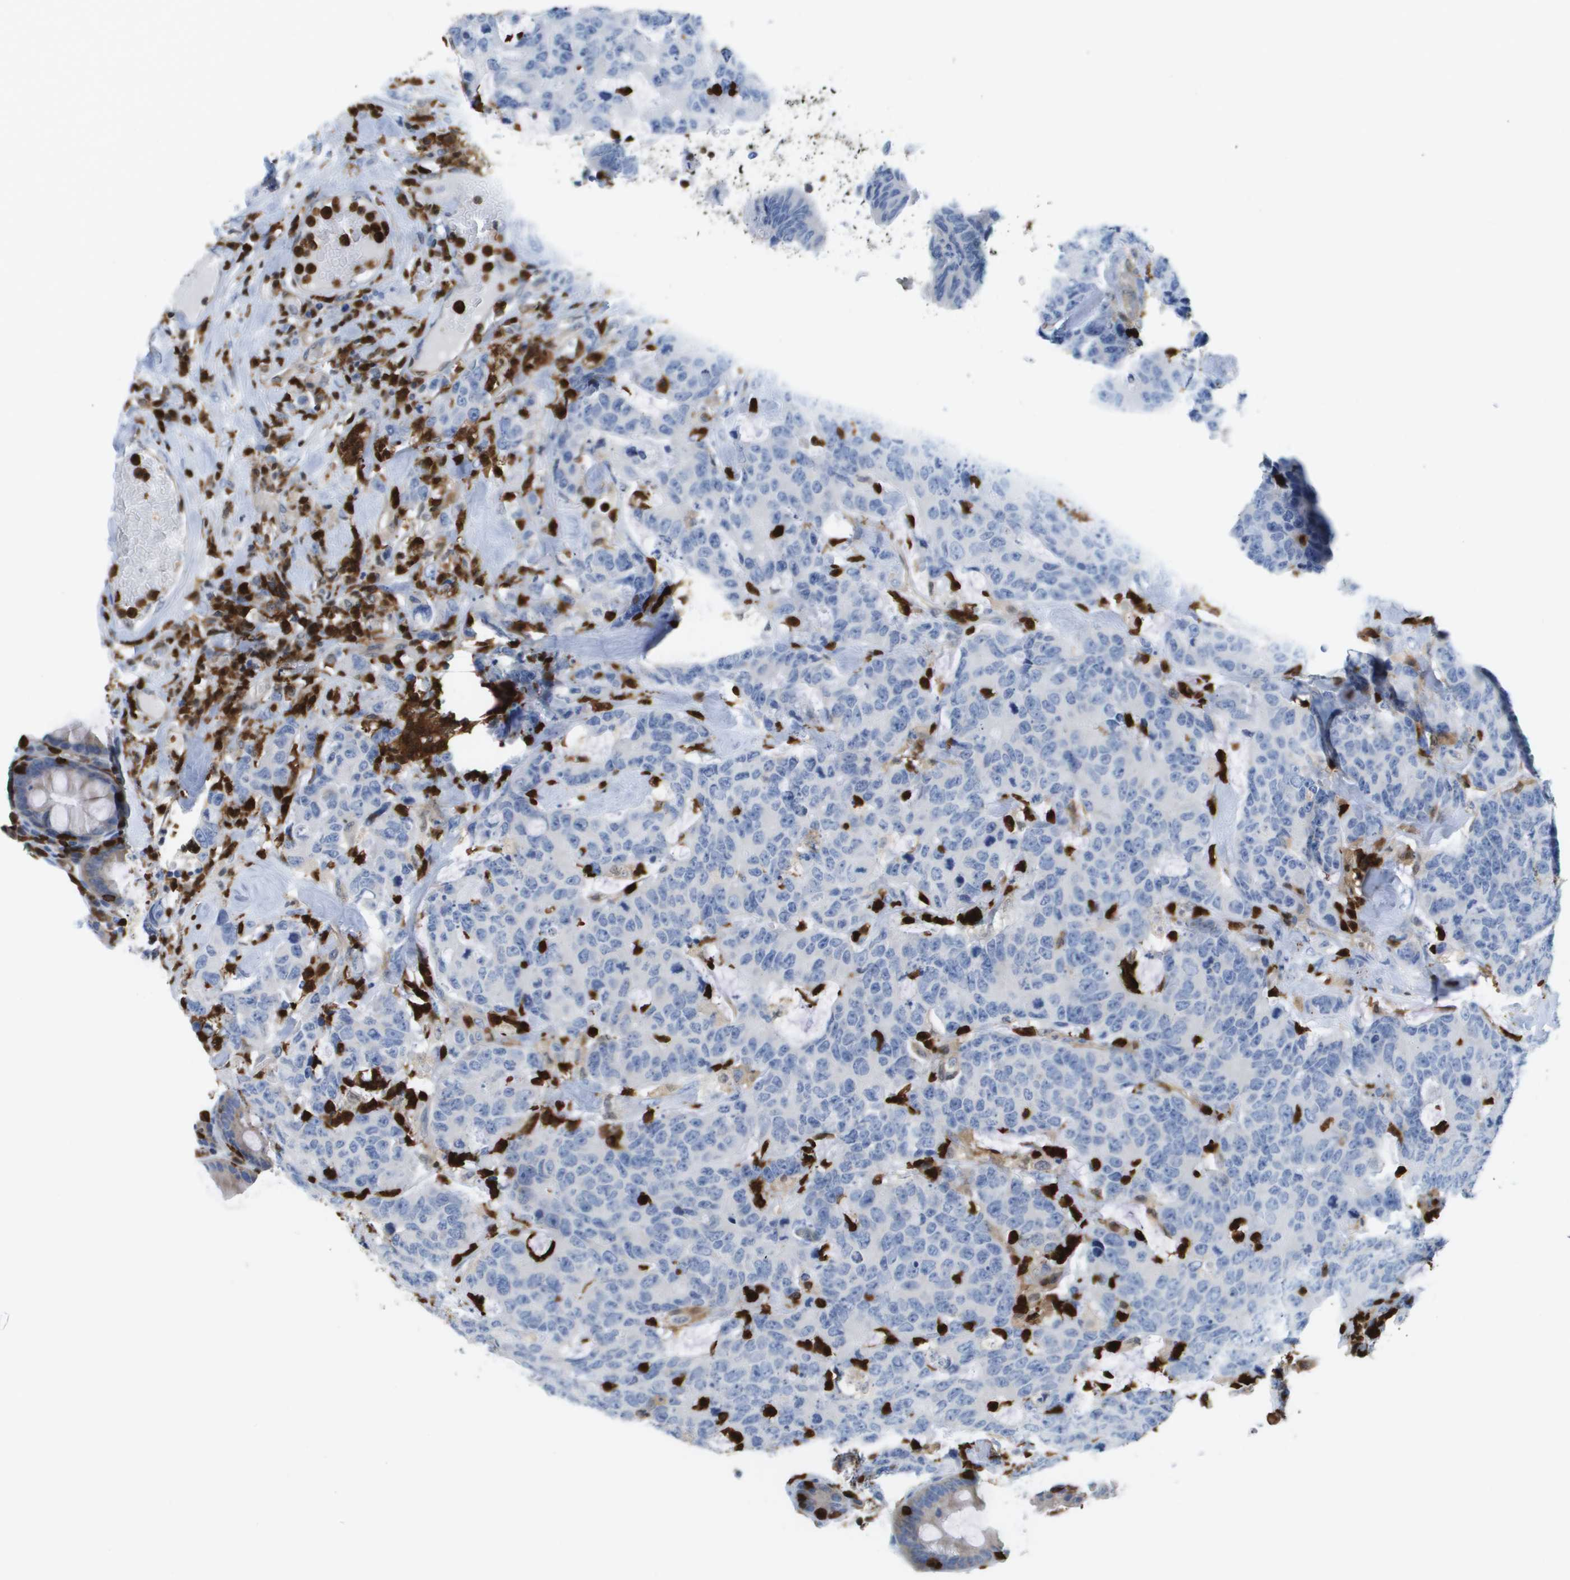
{"staining": {"intensity": "negative", "quantity": "none", "location": "none"}, "tissue": "colorectal cancer", "cell_type": "Tumor cells", "image_type": "cancer", "snomed": [{"axis": "morphology", "description": "Adenocarcinoma, NOS"}, {"axis": "topography", "description": "Colon"}], "caption": "This histopathology image is of colorectal adenocarcinoma stained with IHC to label a protein in brown with the nuclei are counter-stained blue. There is no staining in tumor cells. (DAB immunohistochemistry visualized using brightfield microscopy, high magnification).", "gene": "DOCK5", "patient": {"sex": "female", "age": 86}}